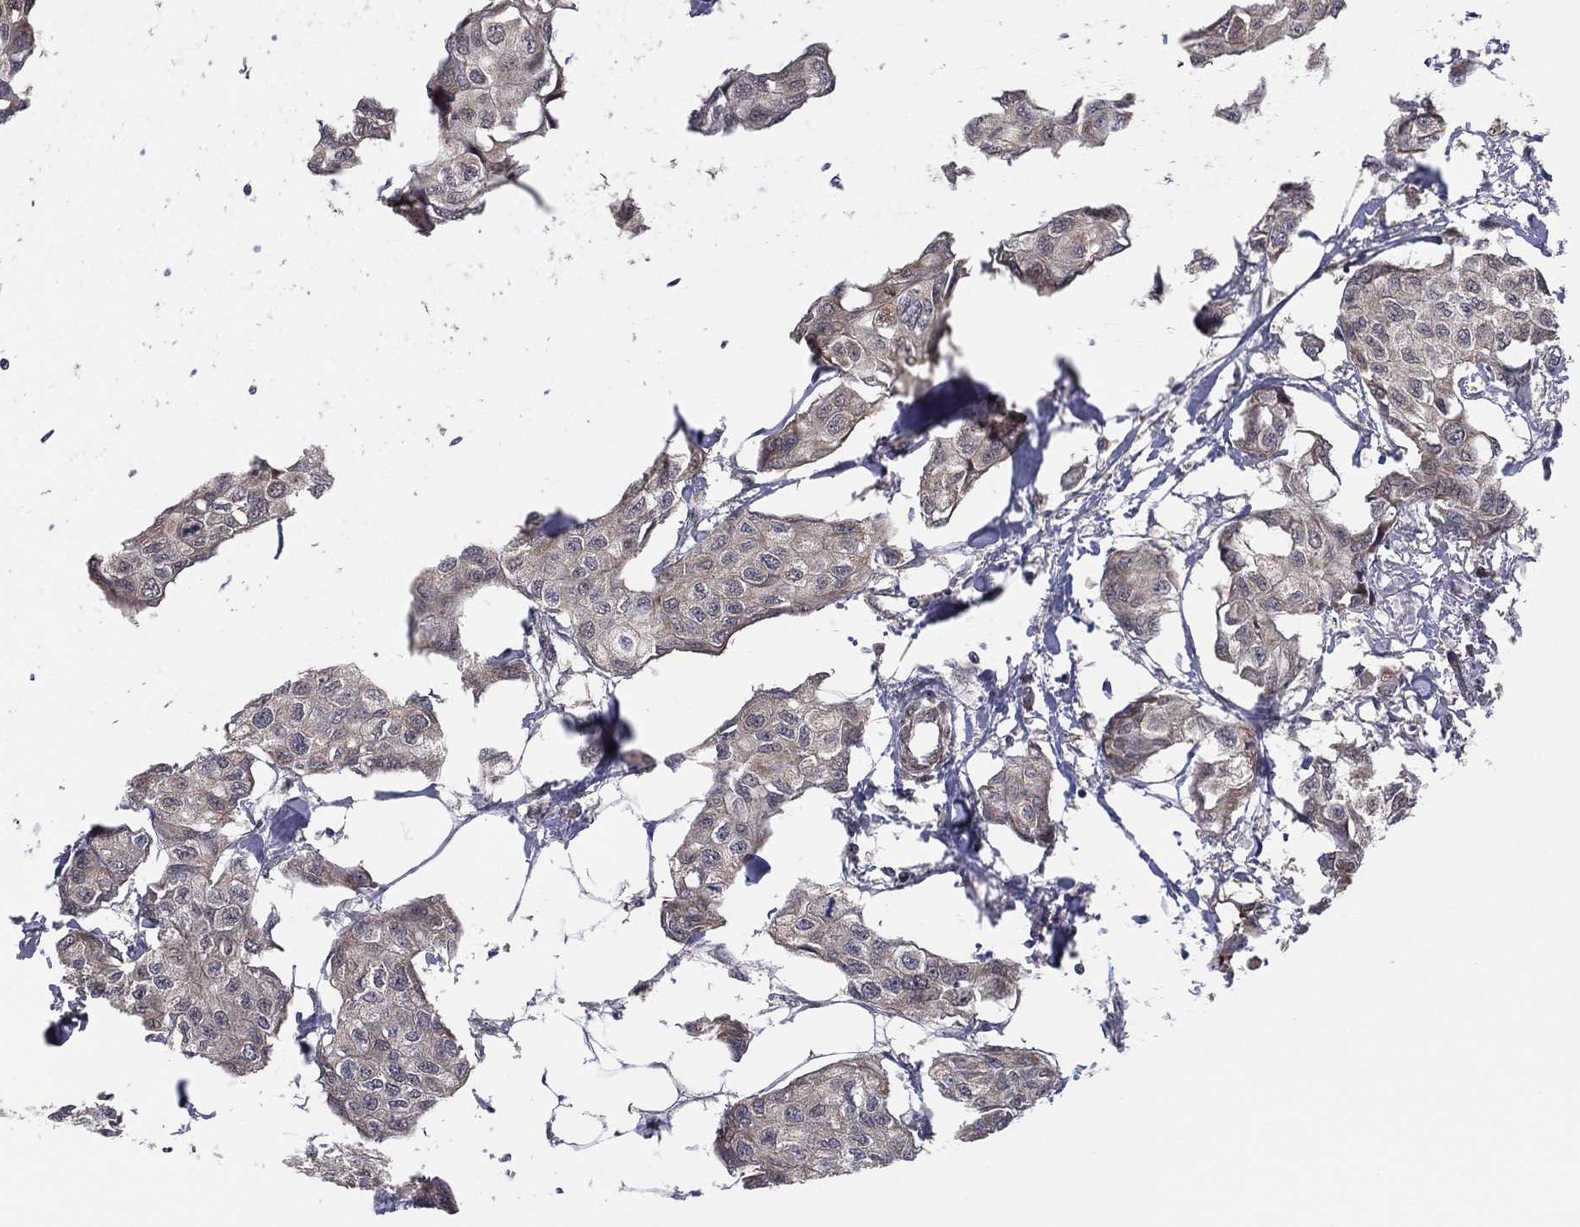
{"staining": {"intensity": "negative", "quantity": "none", "location": "none"}, "tissue": "breast cancer", "cell_type": "Tumor cells", "image_type": "cancer", "snomed": [{"axis": "morphology", "description": "Duct carcinoma"}, {"axis": "topography", "description": "Breast"}], "caption": "A histopathology image of breast cancer stained for a protein reveals no brown staining in tumor cells. (DAB immunohistochemistry, high magnification).", "gene": "SNCG", "patient": {"sex": "female", "age": 80}}